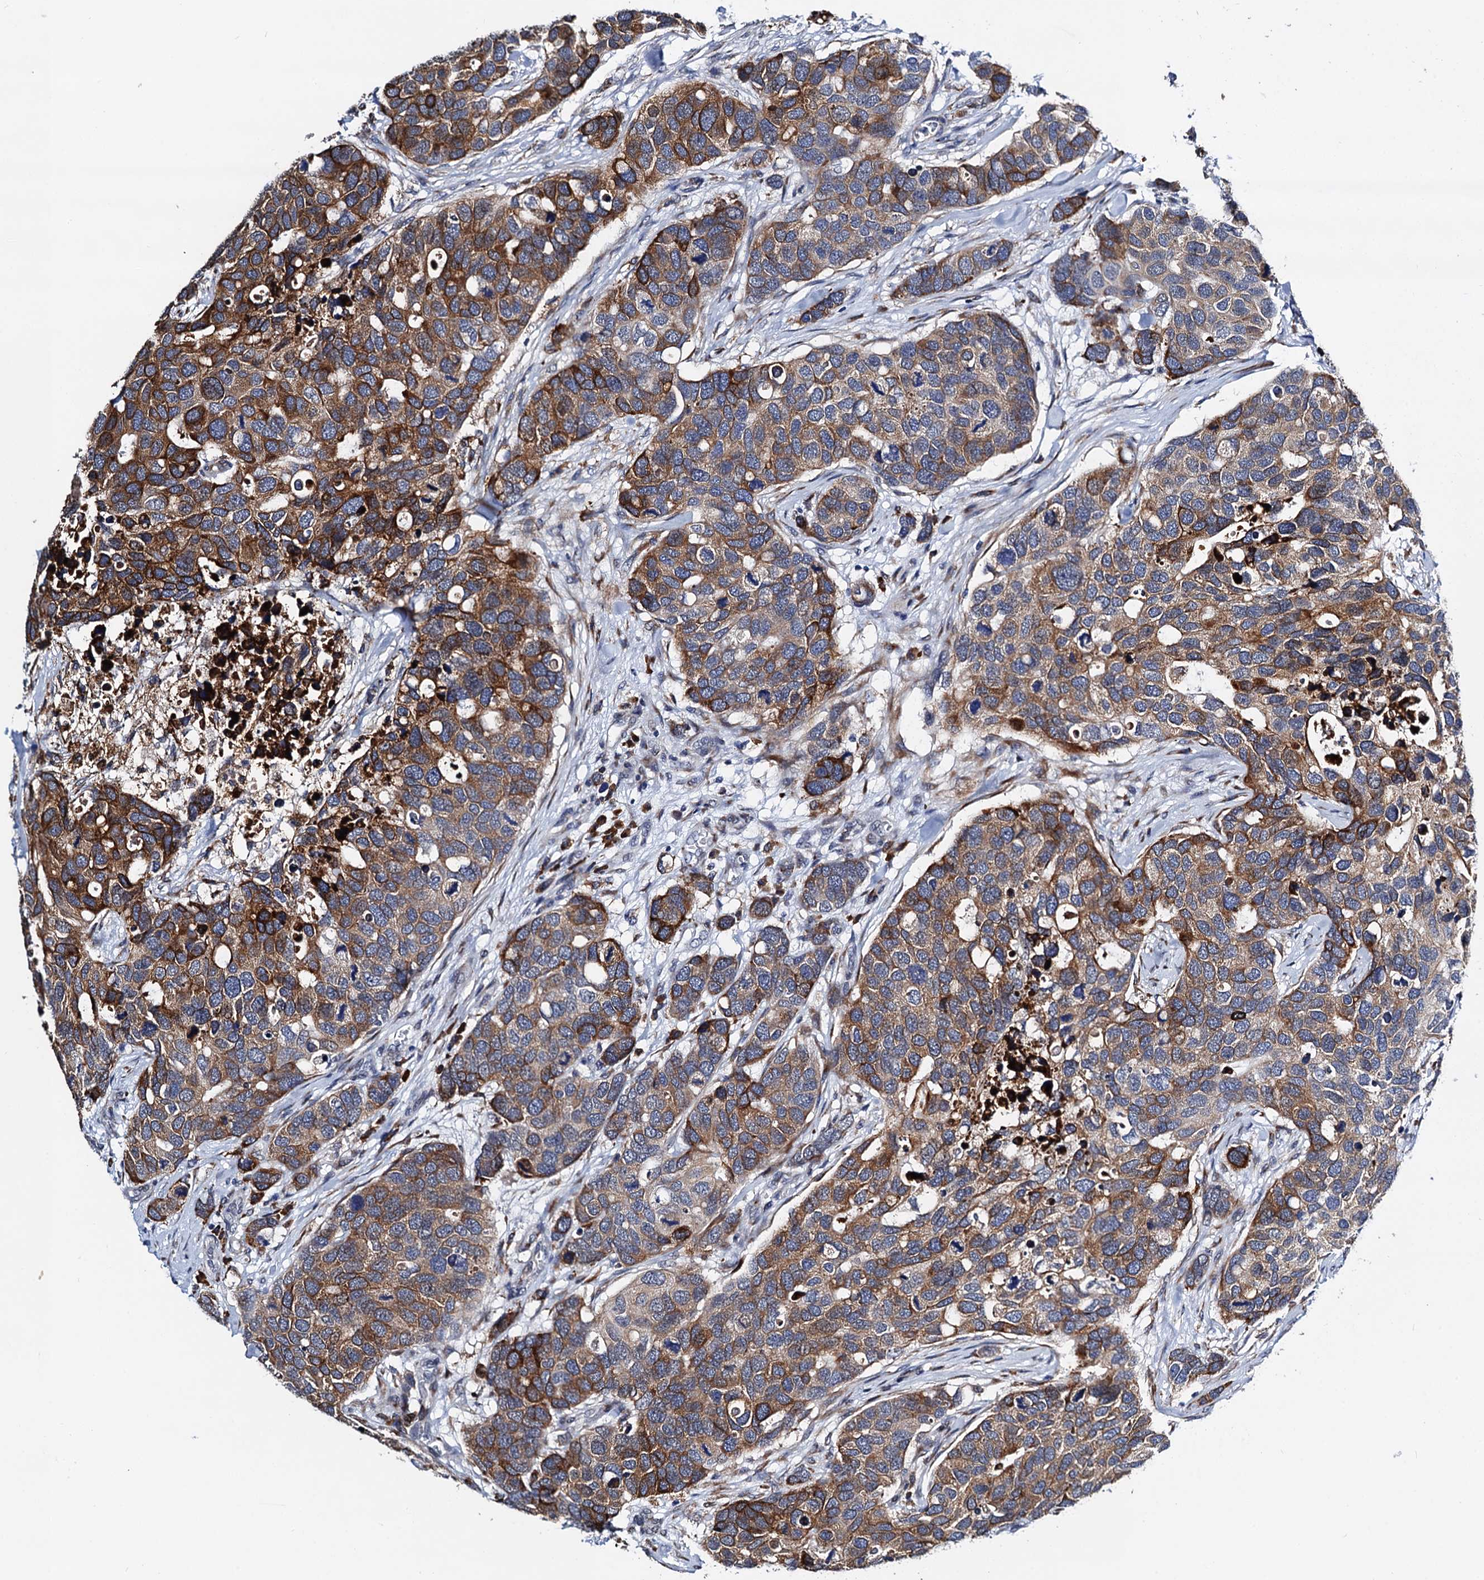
{"staining": {"intensity": "strong", "quantity": "25%-75%", "location": "cytoplasmic/membranous"}, "tissue": "breast cancer", "cell_type": "Tumor cells", "image_type": "cancer", "snomed": [{"axis": "morphology", "description": "Duct carcinoma"}, {"axis": "topography", "description": "Breast"}], "caption": "Strong cytoplasmic/membranous staining for a protein is seen in about 25%-75% of tumor cells of breast cancer (invasive ductal carcinoma) using immunohistochemistry (IHC).", "gene": "SLC7A10", "patient": {"sex": "female", "age": 83}}